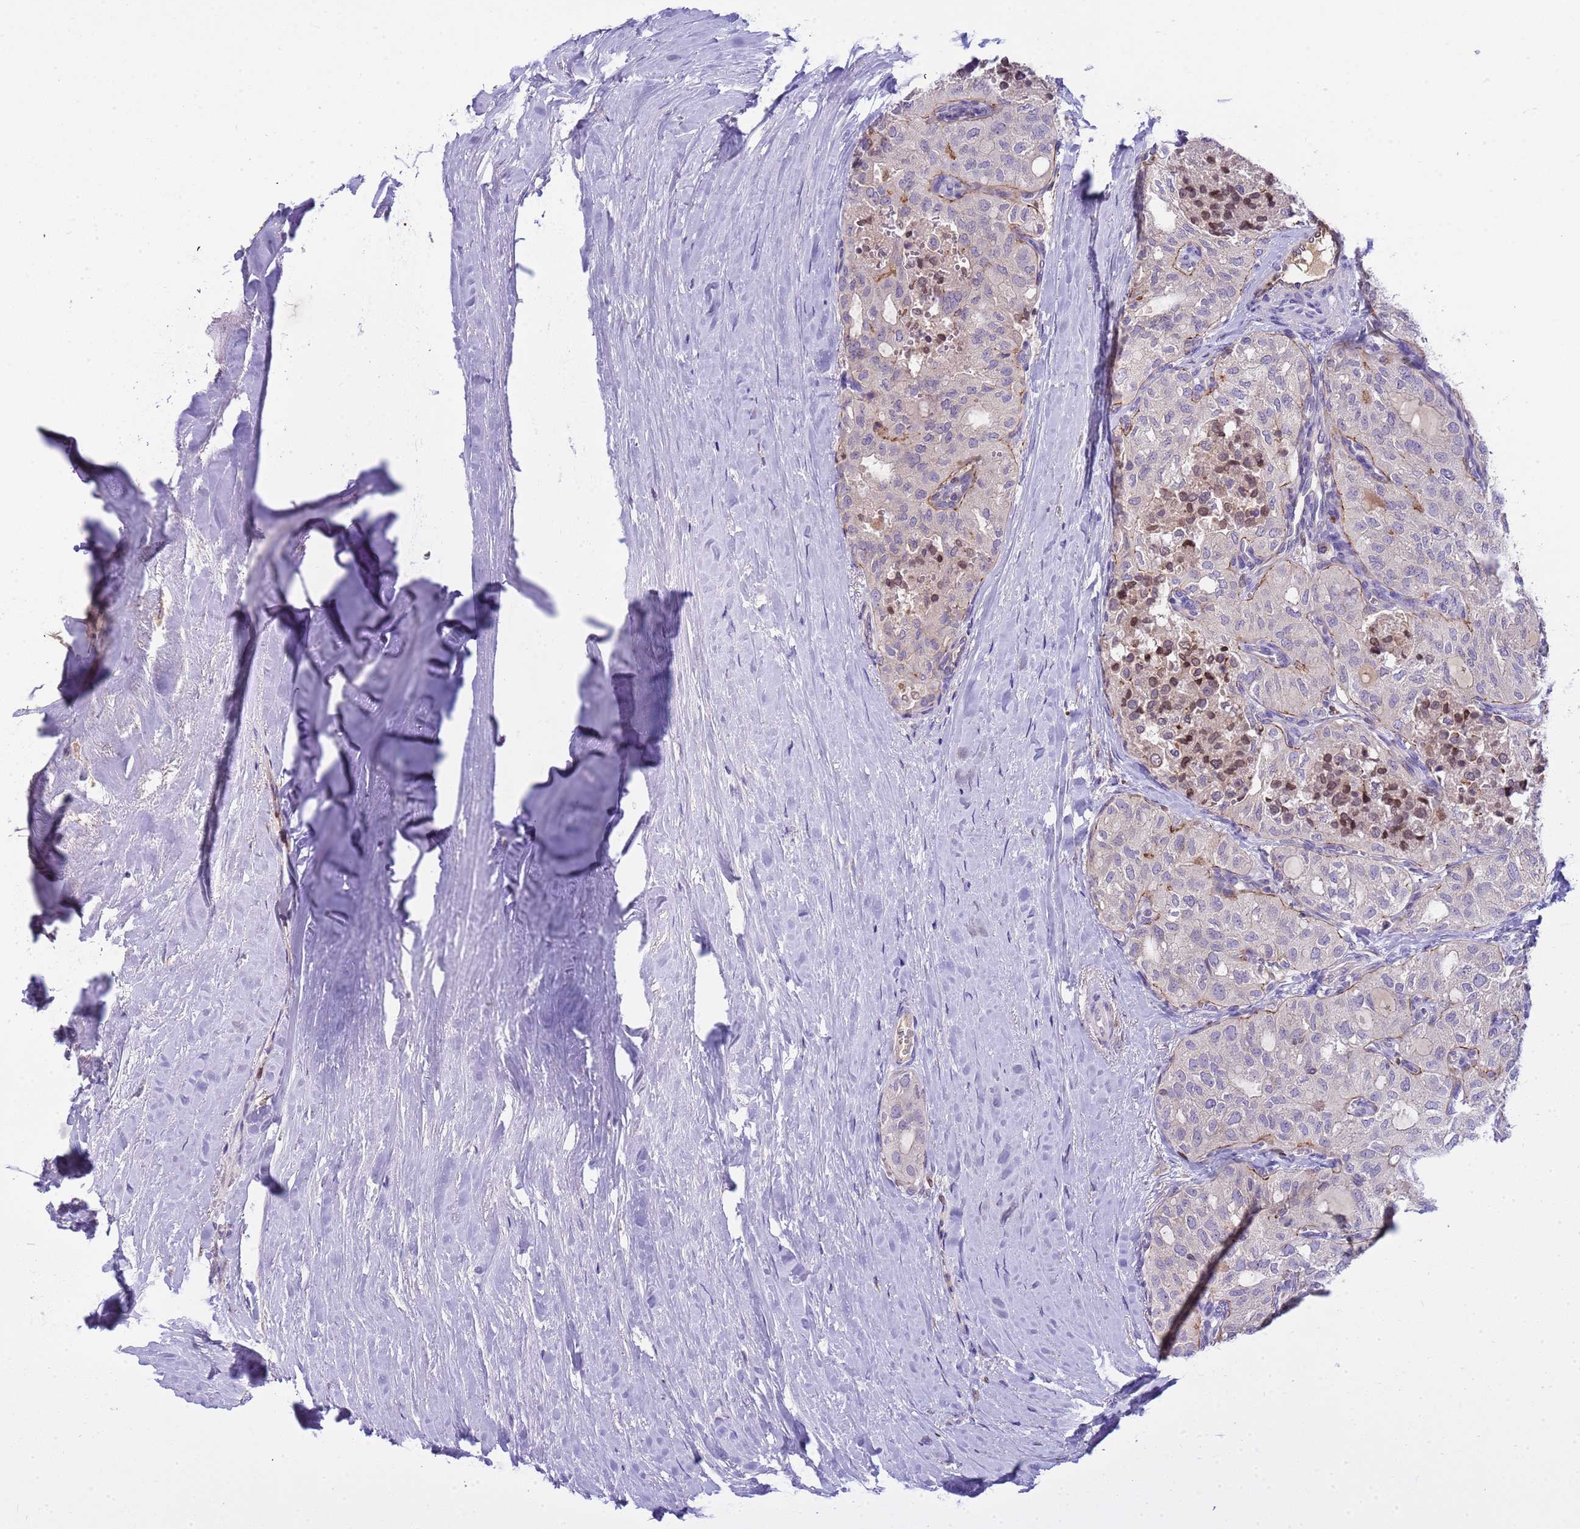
{"staining": {"intensity": "moderate", "quantity": "<25%", "location": "nuclear"}, "tissue": "thyroid cancer", "cell_type": "Tumor cells", "image_type": "cancer", "snomed": [{"axis": "morphology", "description": "Follicular adenoma carcinoma, NOS"}, {"axis": "topography", "description": "Thyroid gland"}], "caption": "Moderate nuclear staining for a protein is identified in about <25% of tumor cells of thyroid cancer (follicular adenoma carcinoma) using immunohistochemistry.", "gene": "PLCXD3", "patient": {"sex": "male", "age": 75}}